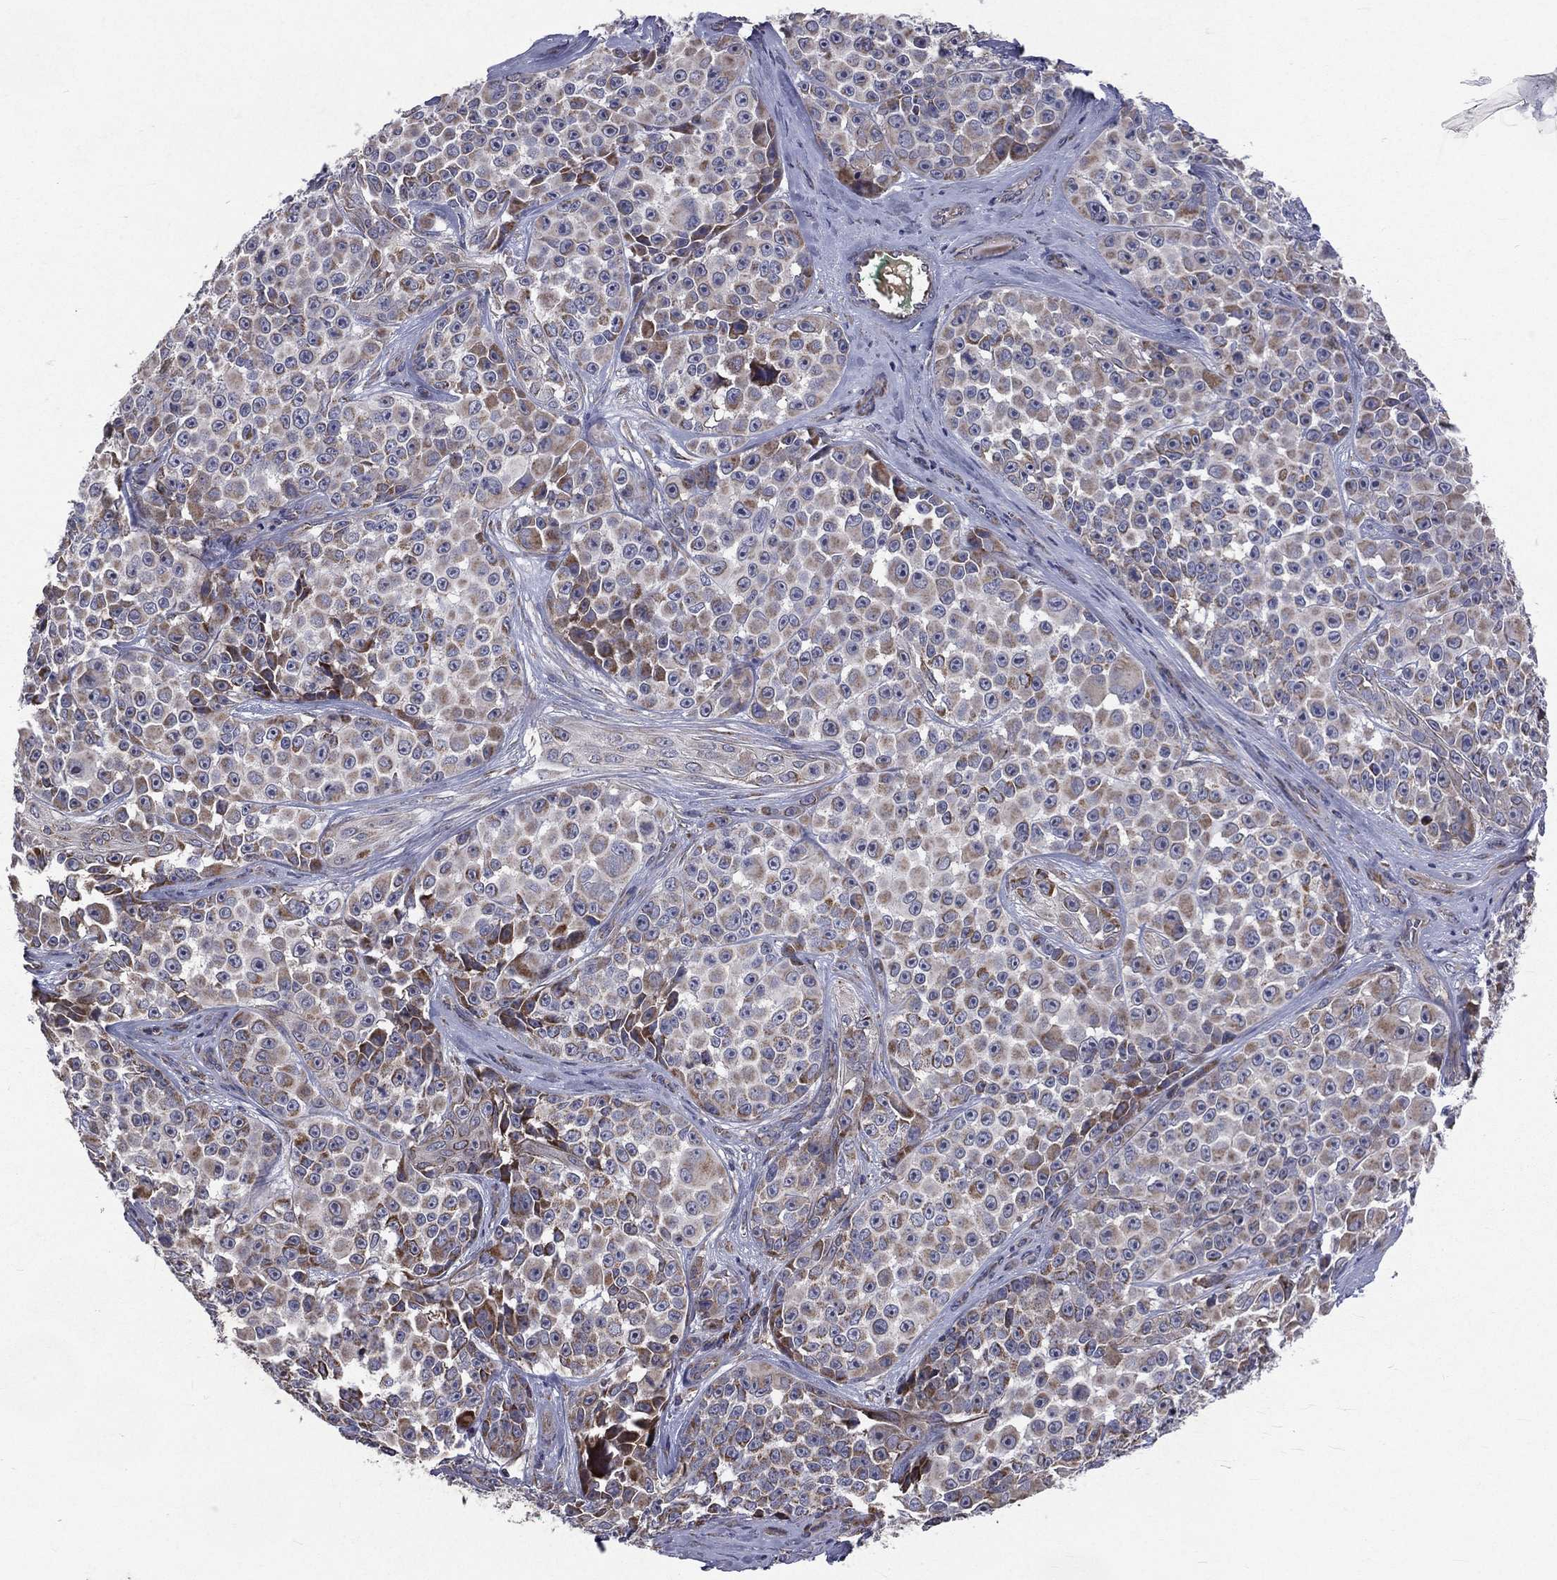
{"staining": {"intensity": "moderate", "quantity": "<25%", "location": "cytoplasmic/membranous"}, "tissue": "melanoma", "cell_type": "Tumor cells", "image_type": "cancer", "snomed": [{"axis": "morphology", "description": "Malignant melanoma, NOS"}, {"axis": "topography", "description": "Skin"}], "caption": "Immunohistochemical staining of malignant melanoma reveals low levels of moderate cytoplasmic/membranous positivity in about <25% of tumor cells.", "gene": "GPD1", "patient": {"sex": "female", "age": 88}}